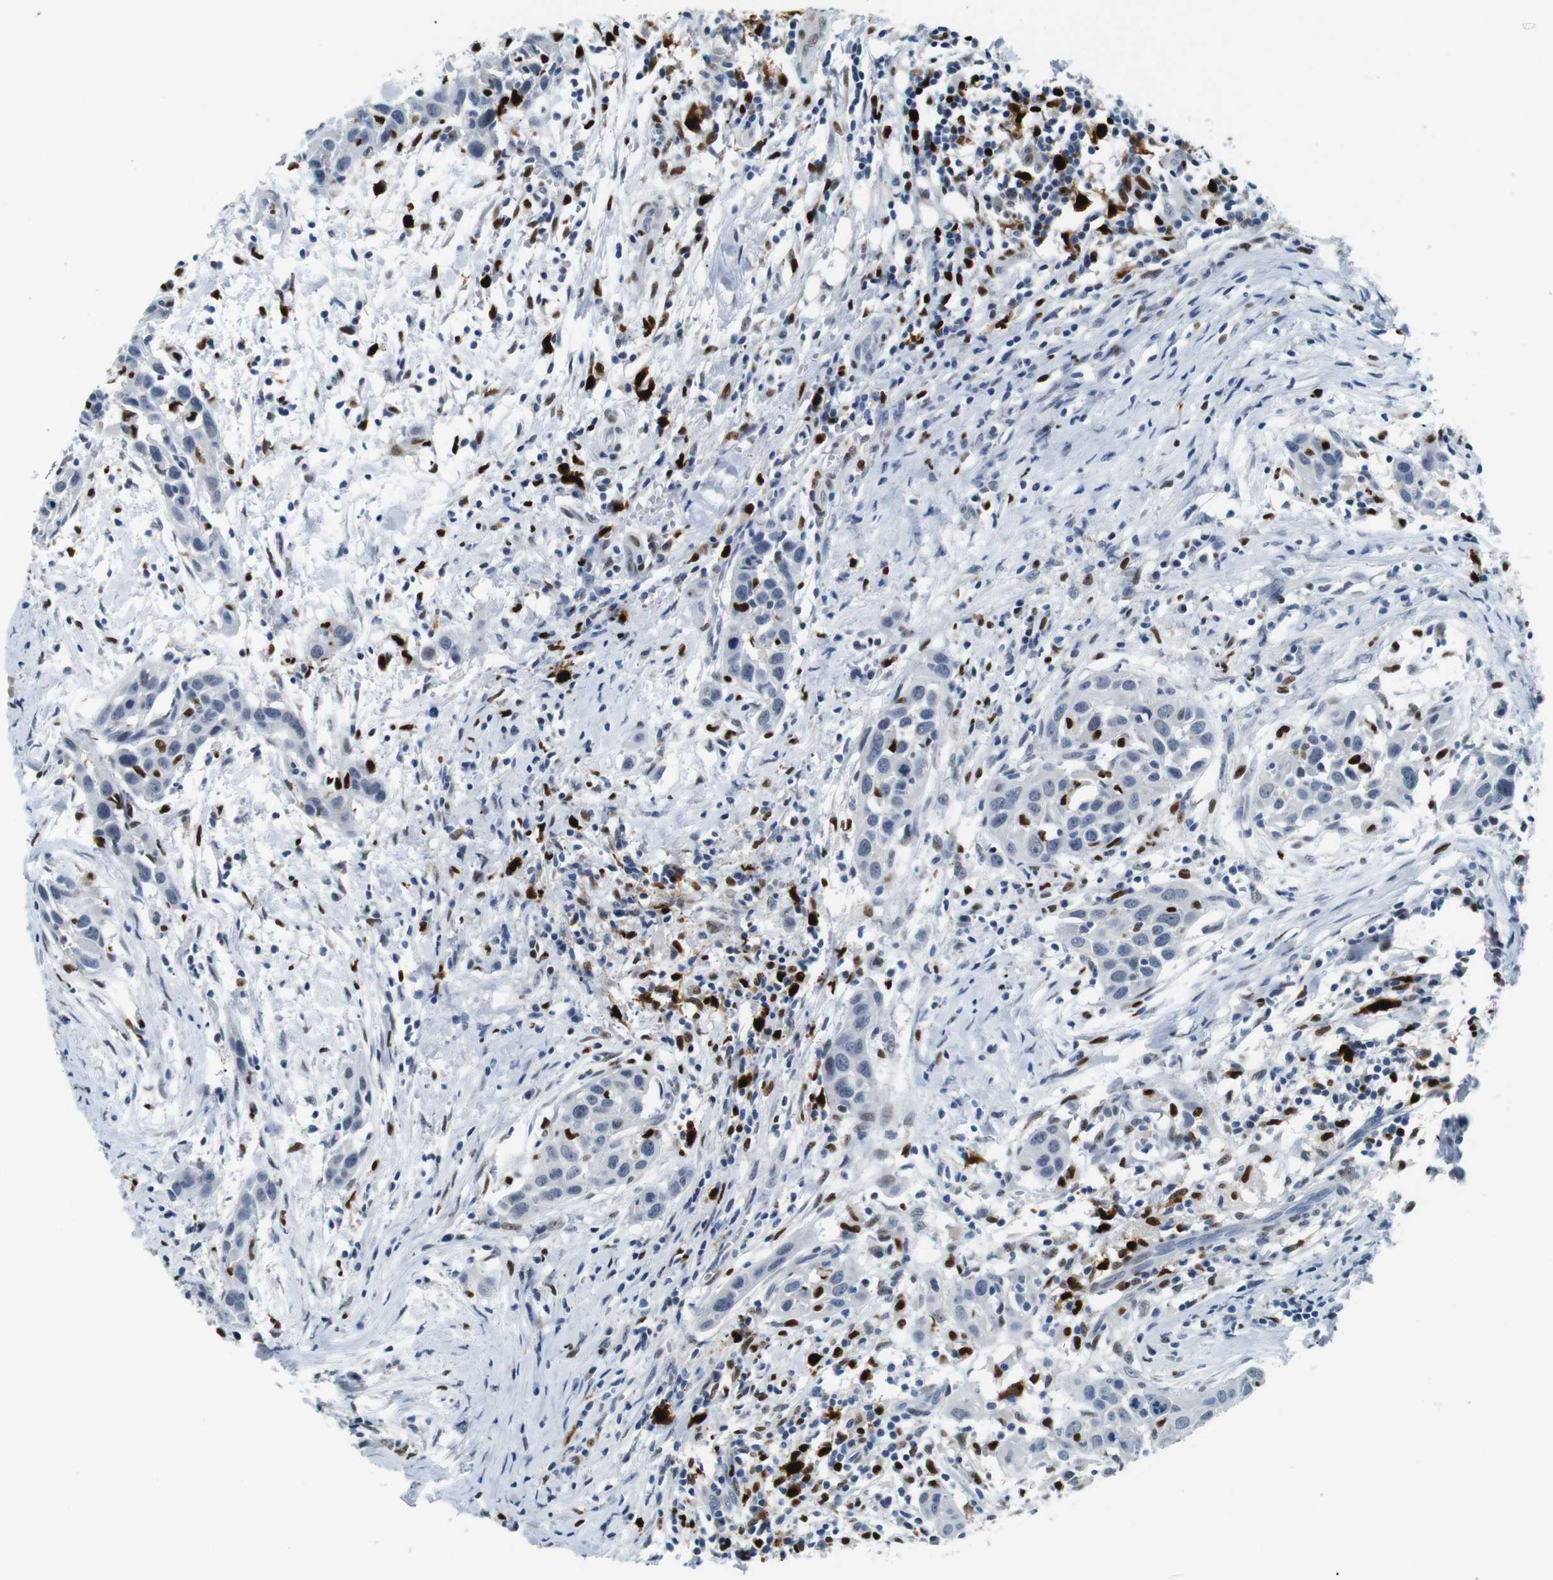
{"staining": {"intensity": "negative", "quantity": "none", "location": "none"}, "tissue": "head and neck cancer", "cell_type": "Tumor cells", "image_type": "cancer", "snomed": [{"axis": "morphology", "description": "Squamous cell carcinoma, NOS"}, {"axis": "topography", "description": "Oral tissue"}, {"axis": "topography", "description": "Head-Neck"}], "caption": "The image demonstrates no staining of tumor cells in head and neck cancer. (DAB immunohistochemistry (IHC) visualized using brightfield microscopy, high magnification).", "gene": "IRF8", "patient": {"sex": "female", "age": 50}}